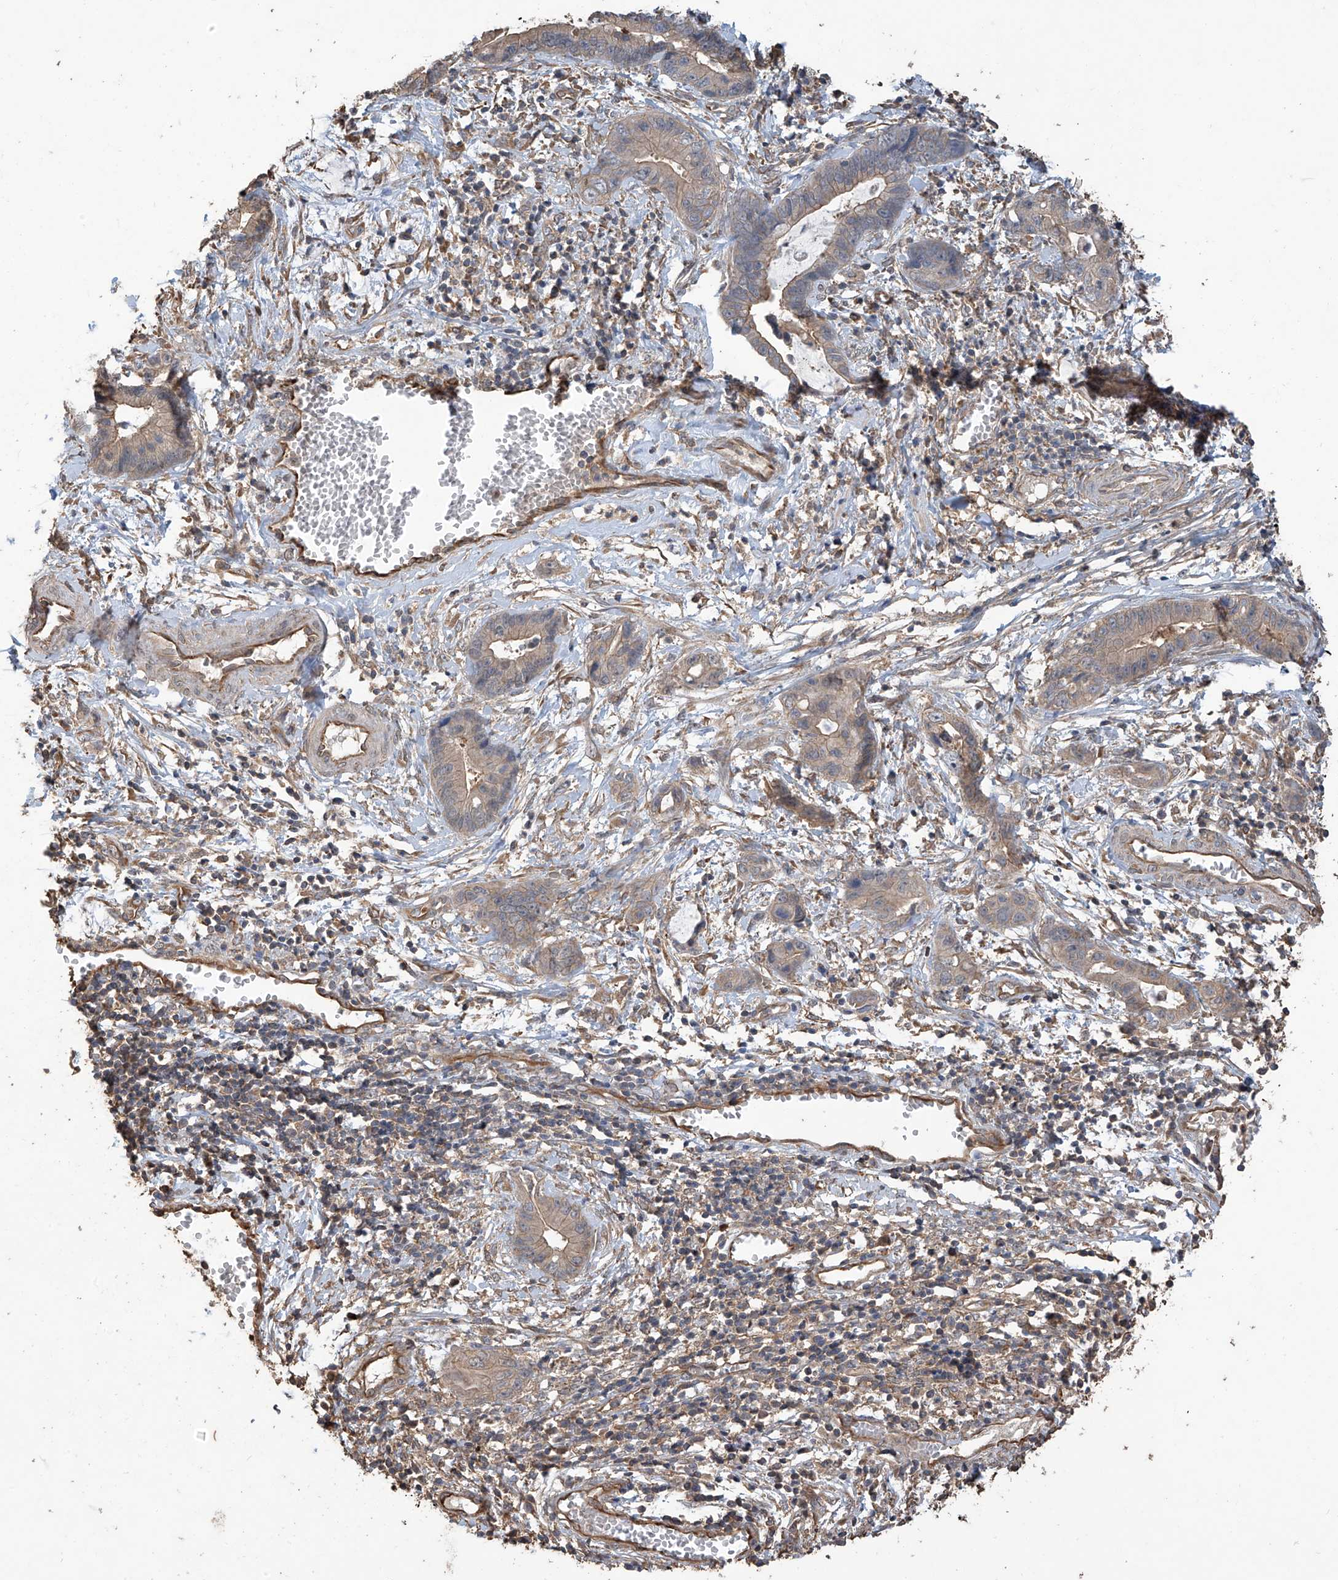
{"staining": {"intensity": "moderate", "quantity": "25%-75%", "location": "cytoplasmic/membranous"}, "tissue": "cervical cancer", "cell_type": "Tumor cells", "image_type": "cancer", "snomed": [{"axis": "morphology", "description": "Adenocarcinoma, NOS"}, {"axis": "topography", "description": "Cervix"}], "caption": "DAB immunohistochemical staining of human cervical cancer demonstrates moderate cytoplasmic/membranous protein staining in approximately 25%-75% of tumor cells.", "gene": "AGBL5", "patient": {"sex": "female", "age": 44}}